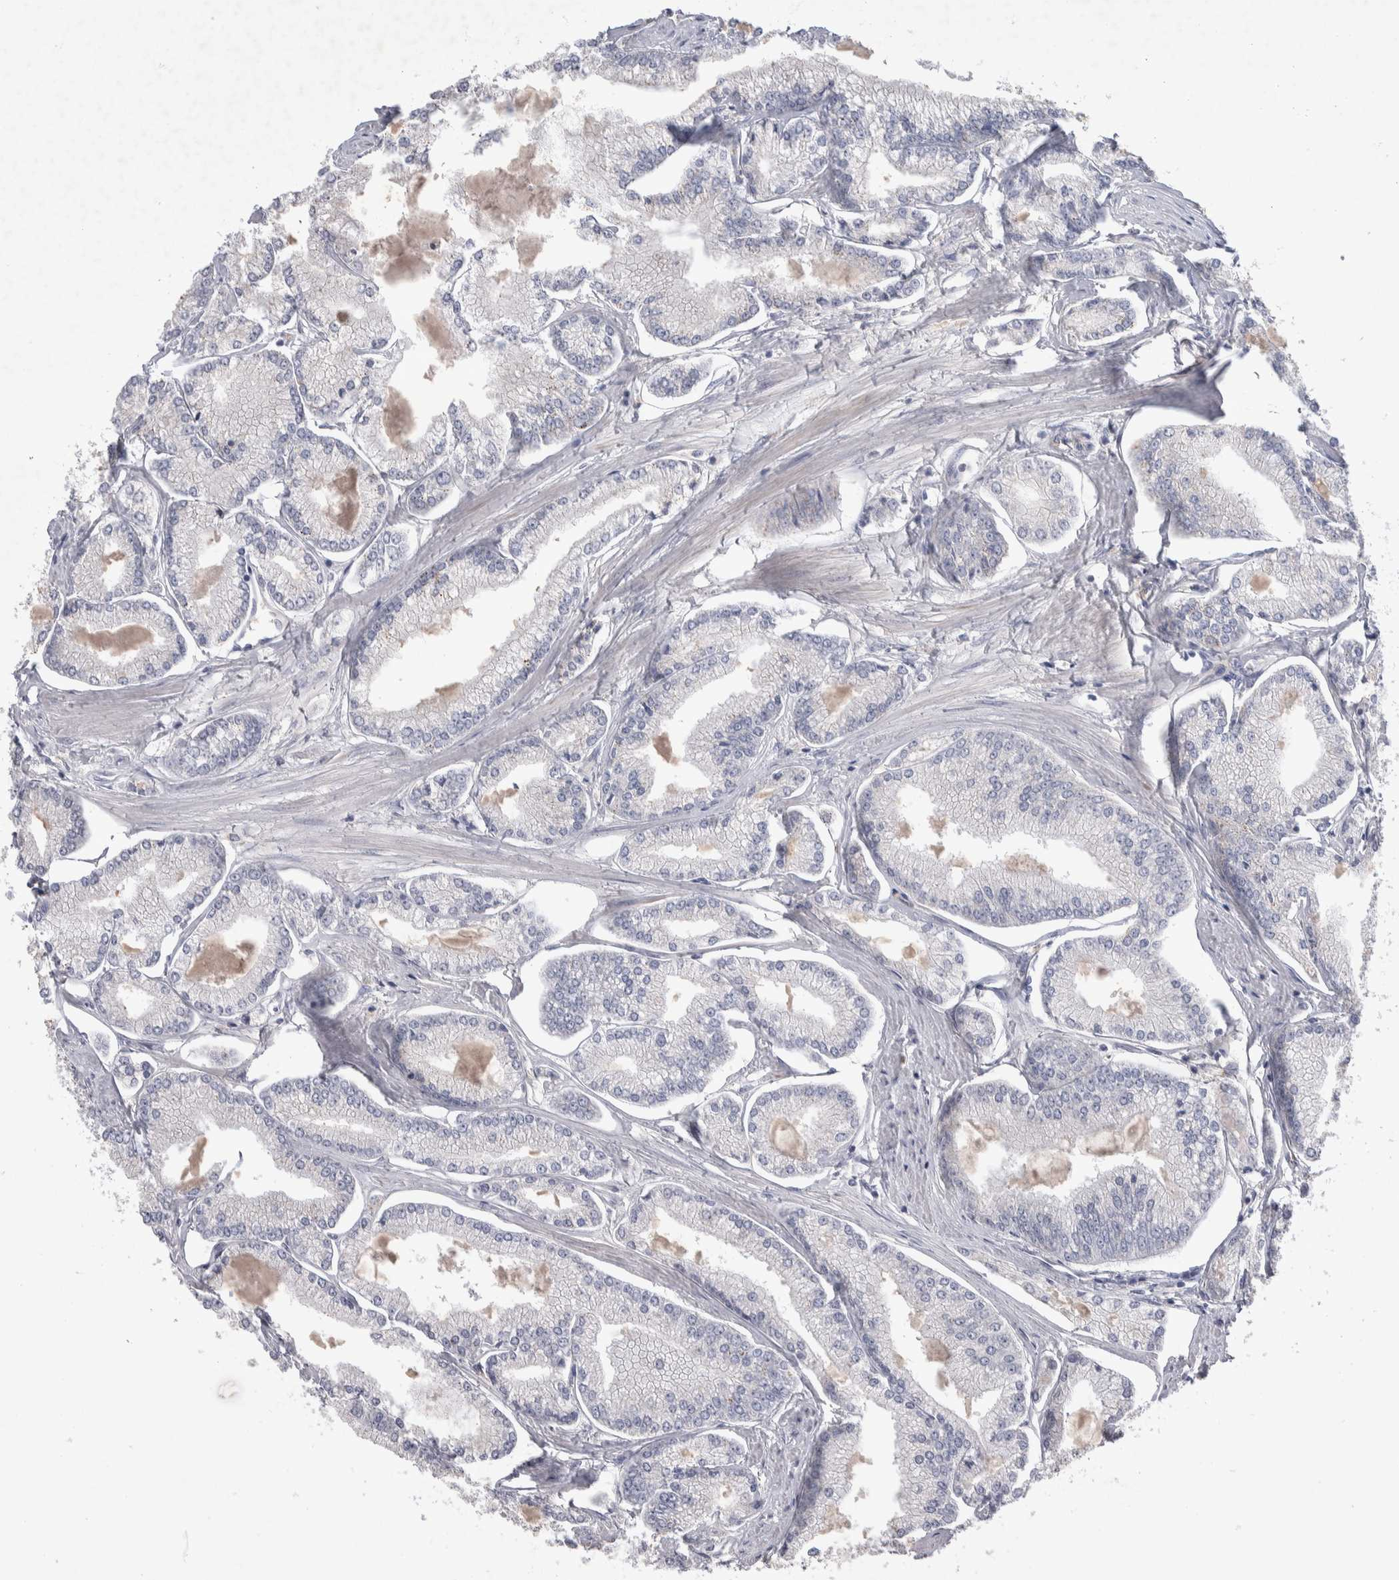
{"staining": {"intensity": "negative", "quantity": "none", "location": "none"}, "tissue": "prostate cancer", "cell_type": "Tumor cells", "image_type": "cancer", "snomed": [{"axis": "morphology", "description": "Adenocarcinoma, Low grade"}, {"axis": "topography", "description": "Prostate"}], "caption": "High power microscopy histopathology image of an immunohistochemistry histopathology image of prostate low-grade adenocarcinoma, revealing no significant positivity in tumor cells. Nuclei are stained in blue.", "gene": "CEP131", "patient": {"sex": "male", "age": 52}}